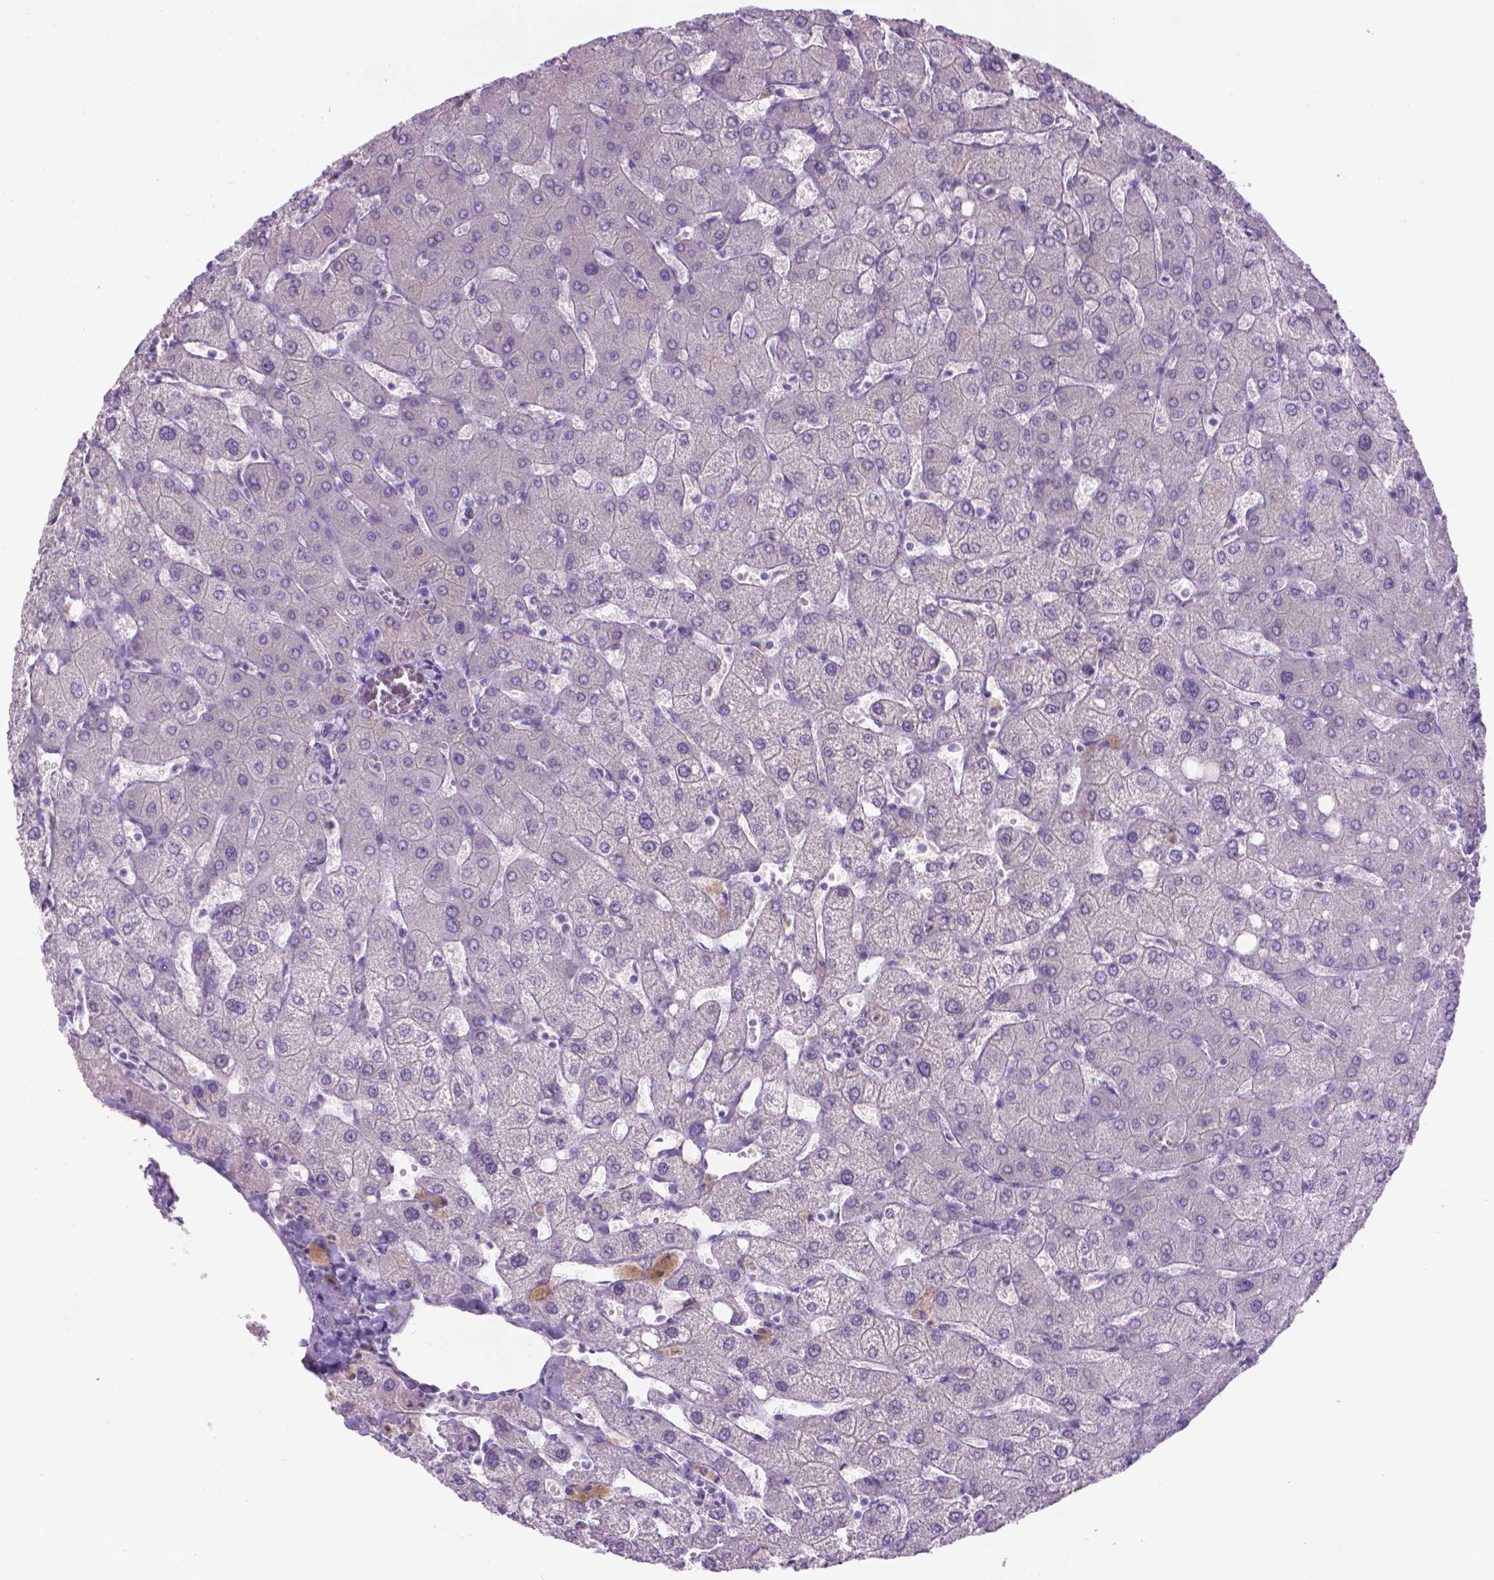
{"staining": {"intensity": "negative", "quantity": "none", "location": "none"}, "tissue": "liver", "cell_type": "Cholangiocytes", "image_type": "normal", "snomed": [{"axis": "morphology", "description": "Normal tissue, NOS"}, {"axis": "topography", "description": "Liver"}], "caption": "DAB (3,3'-diaminobenzidine) immunohistochemical staining of benign human liver exhibits no significant positivity in cholangiocytes. (DAB (3,3'-diaminobenzidine) IHC, high magnification).", "gene": "SPAG6", "patient": {"sex": "female", "age": 54}}